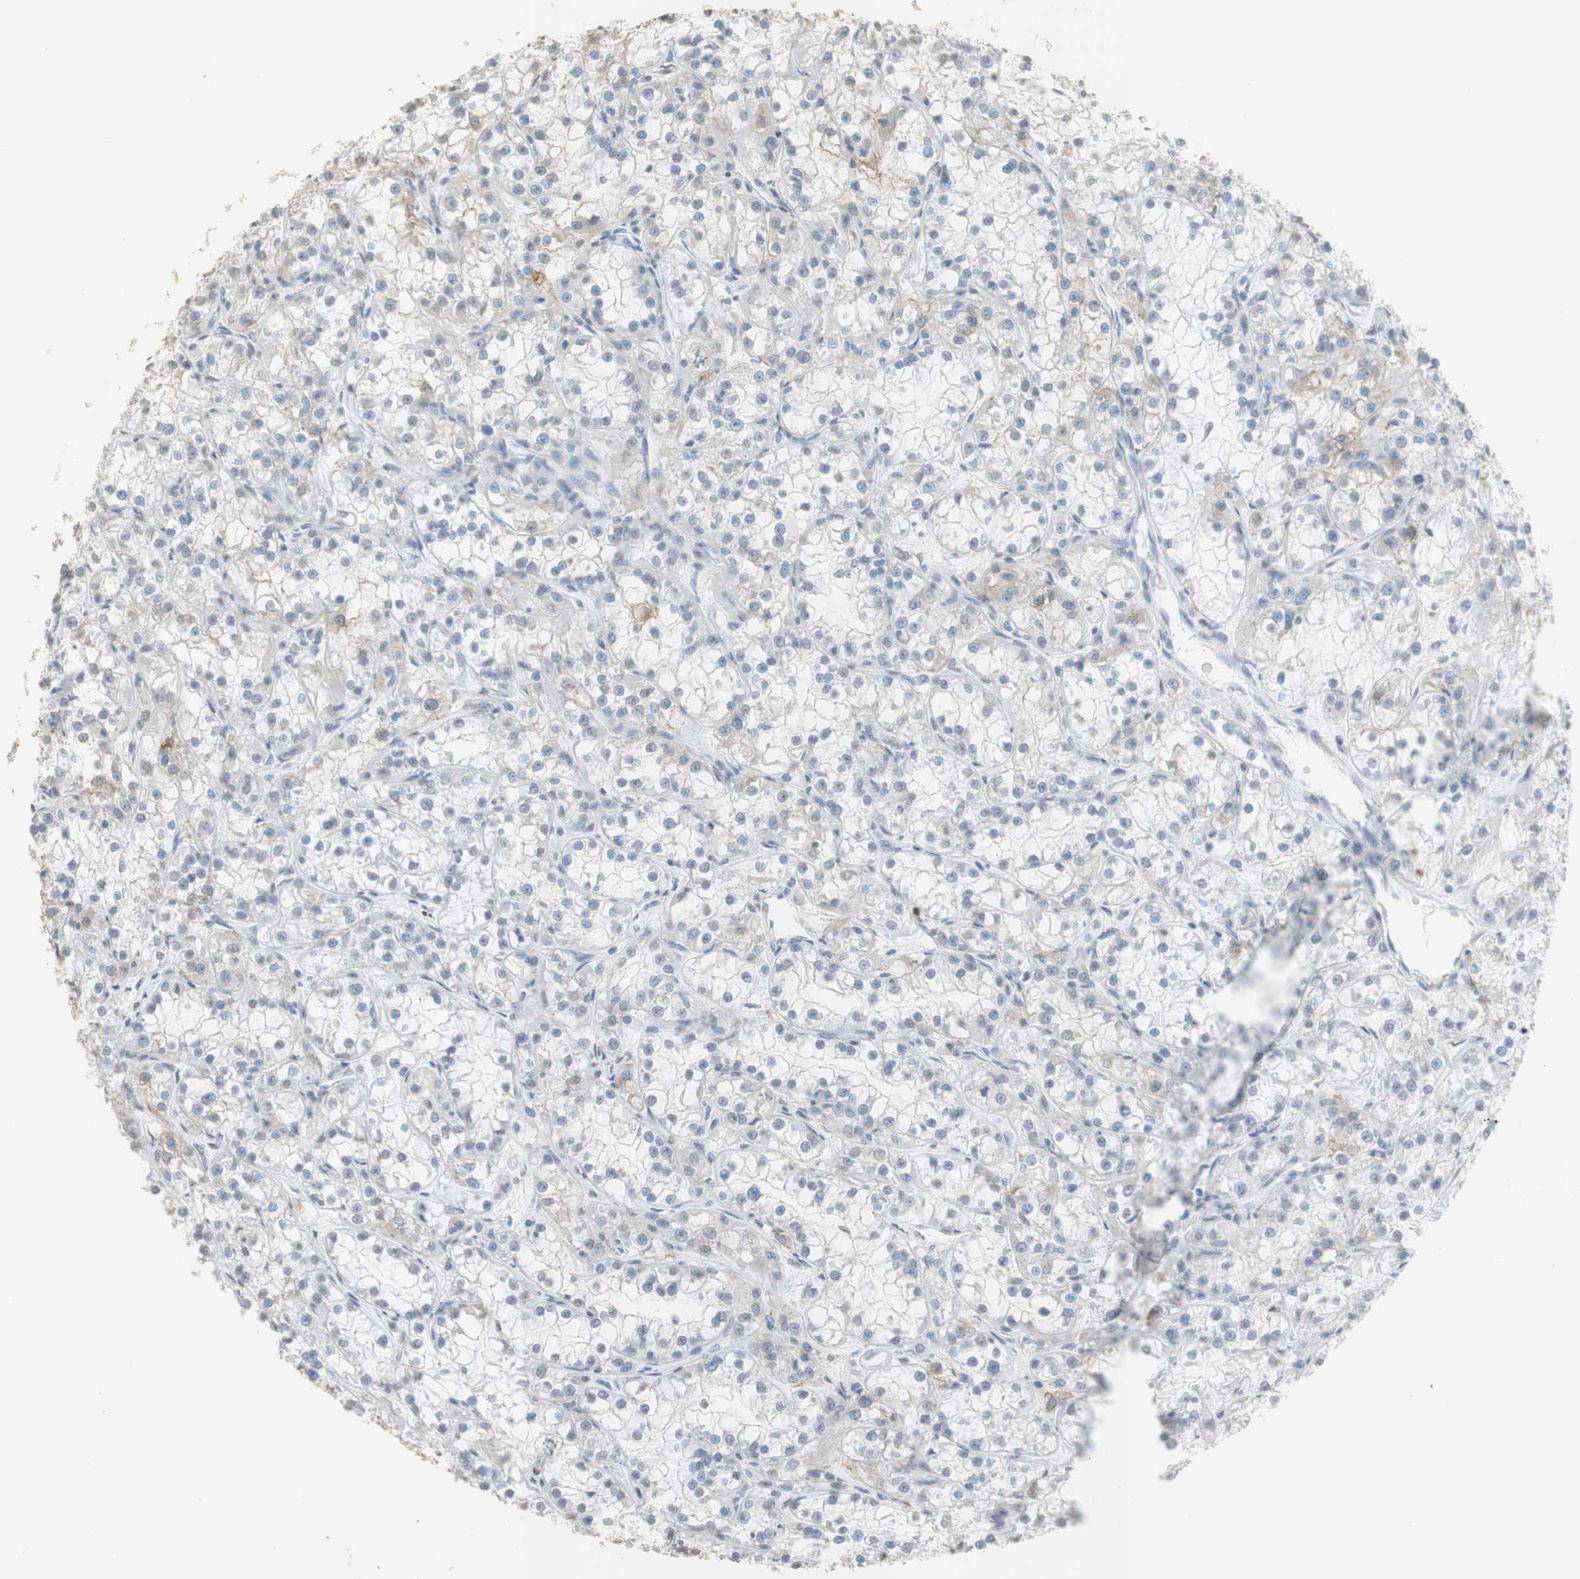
{"staining": {"intensity": "weak", "quantity": "<25%", "location": "cytoplasmic/membranous"}, "tissue": "renal cancer", "cell_type": "Tumor cells", "image_type": "cancer", "snomed": [{"axis": "morphology", "description": "Adenocarcinoma, NOS"}, {"axis": "topography", "description": "Kidney"}], "caption": "Protein analysis of adenocarcinoma (renal) reveals no significant positivity in tumor cells.", "gene": "L1CAM", "patient": {"sex": "female", "age": 52}}